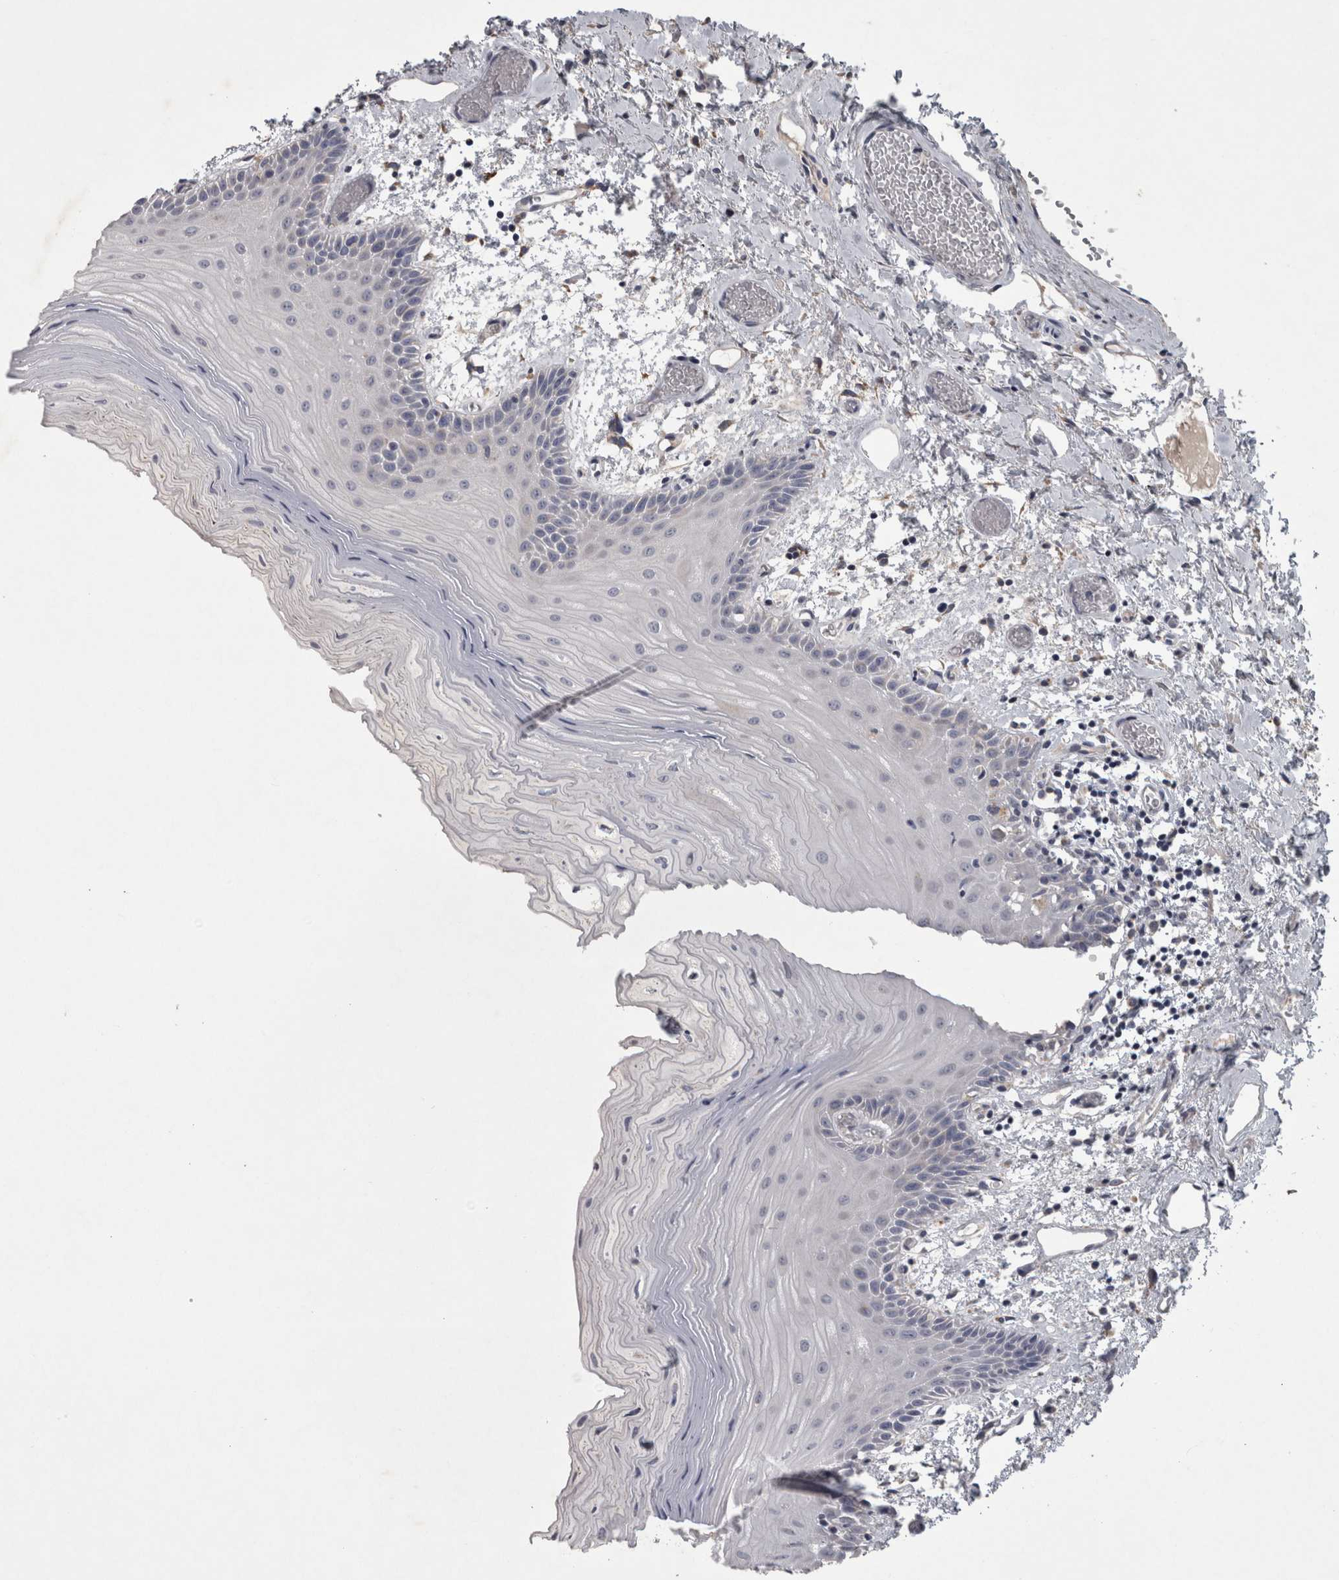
{"staining": {"intensity": "negative", "quantity": "none", "location": "none"}, "tissue": "oral mucosa", "cell_type": "Squamous epithelial cells", "image_type": "normal", "snomed": [{"axis": "morphology", "description": "Normal tissue, NOS"}, {"axis": "topography", "description": "Oral tissue"}], "caption": "Squamous epithelial cells show no significant positivity in benign oral mucosa. (Brightfield microscopy of DAB IHC at high magnification).", "gene": "DBT", "patient": {"sex": "male", "age": 52}}